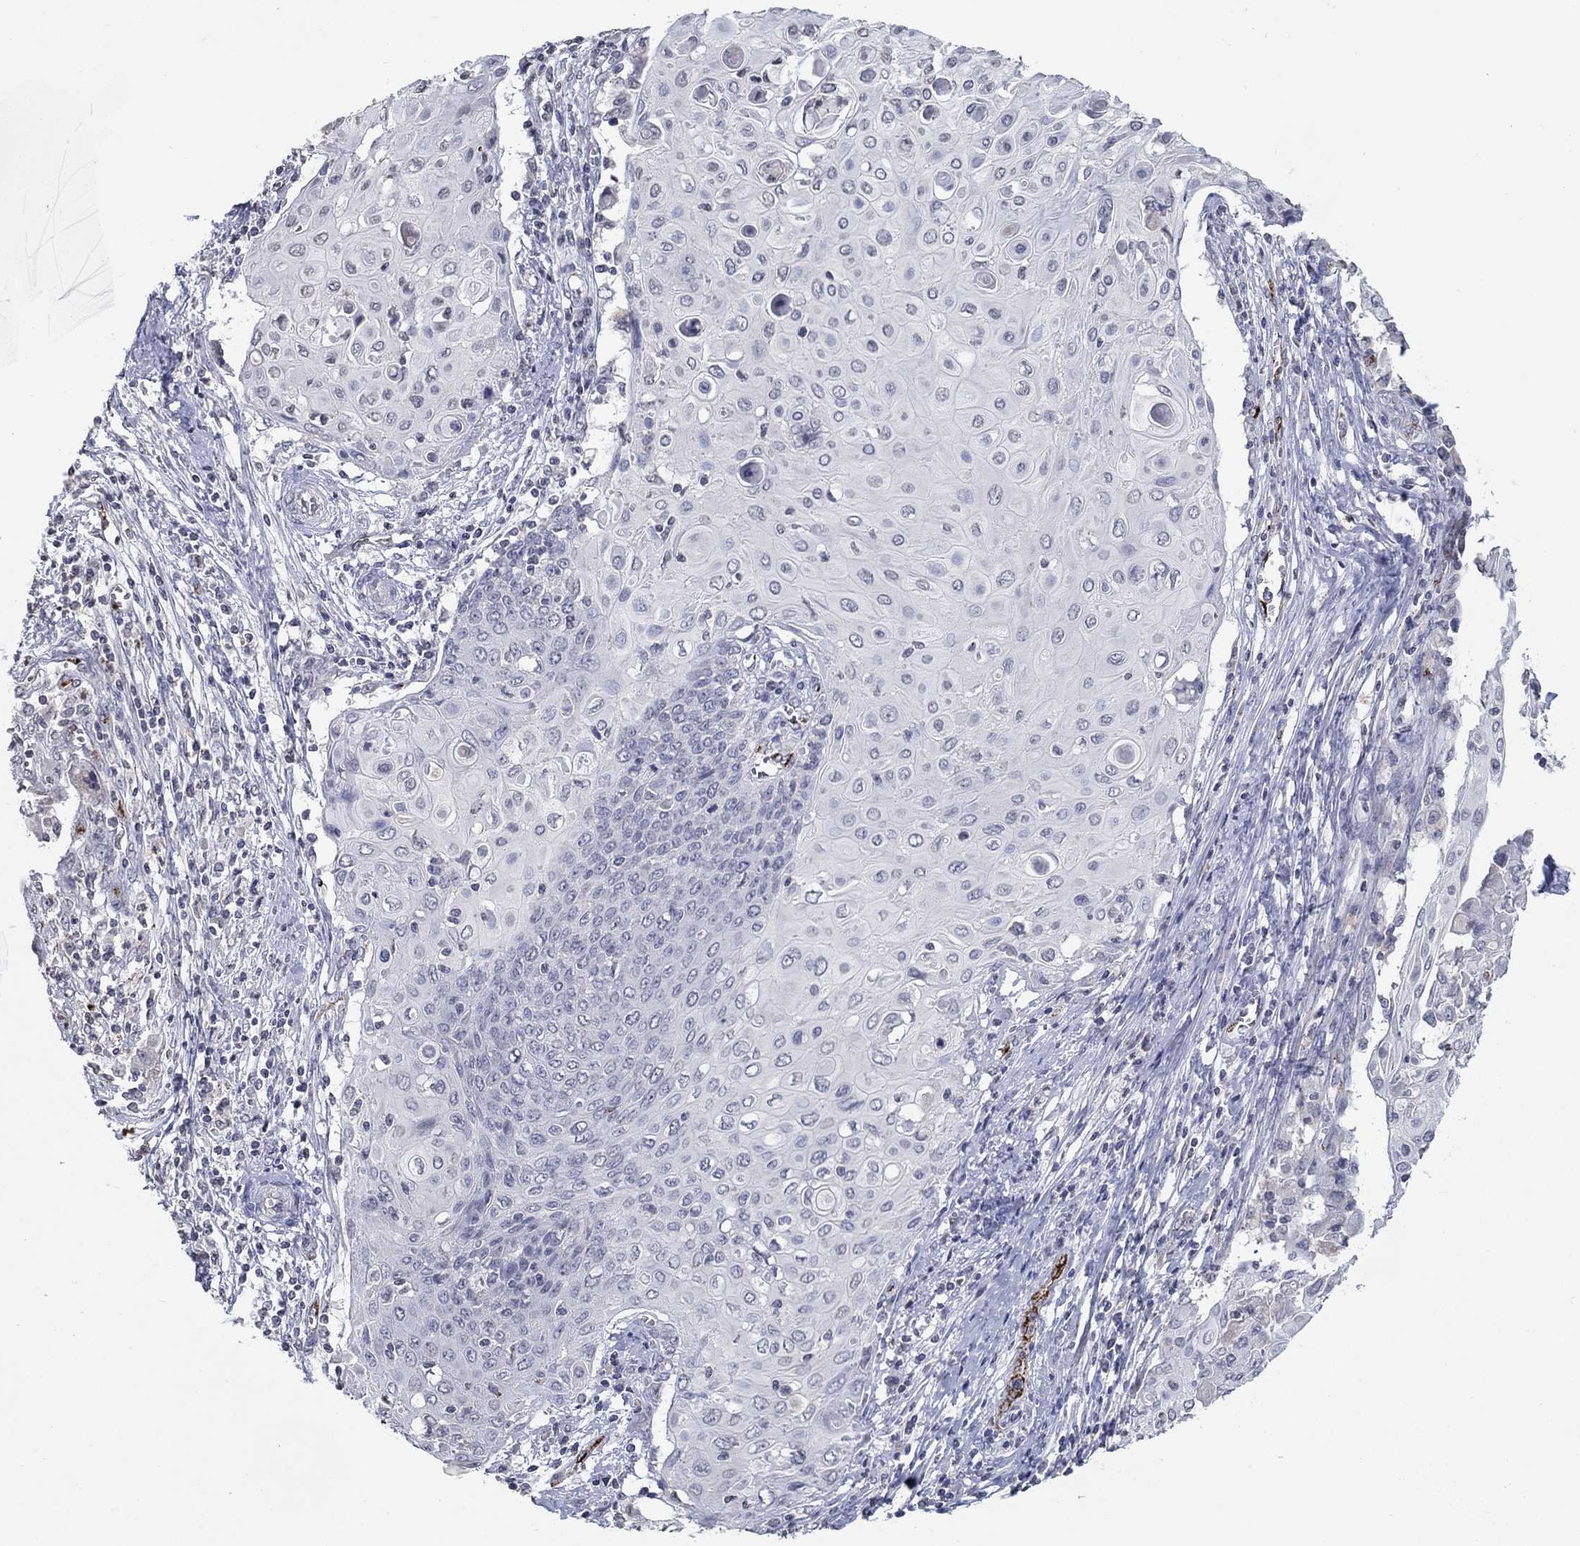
{"staining": {"intensity": "negative", "quantity": "none", "location": "none"}, "tissue": "cervical cancer", "cell_type": "Tumor cells", "image_type": "cancer", "snomed": [{"axis": "morphology", "description": "Squamous cell carcinoma, NOS"}, {"axis": "topography", "description": "Cervix"}], "caption": "Immunohistochemistry of human cervical cancer reveals no staining in tumor cells.", "gene": "TINAG", "patient": {"sex": "female", "age": 39}}